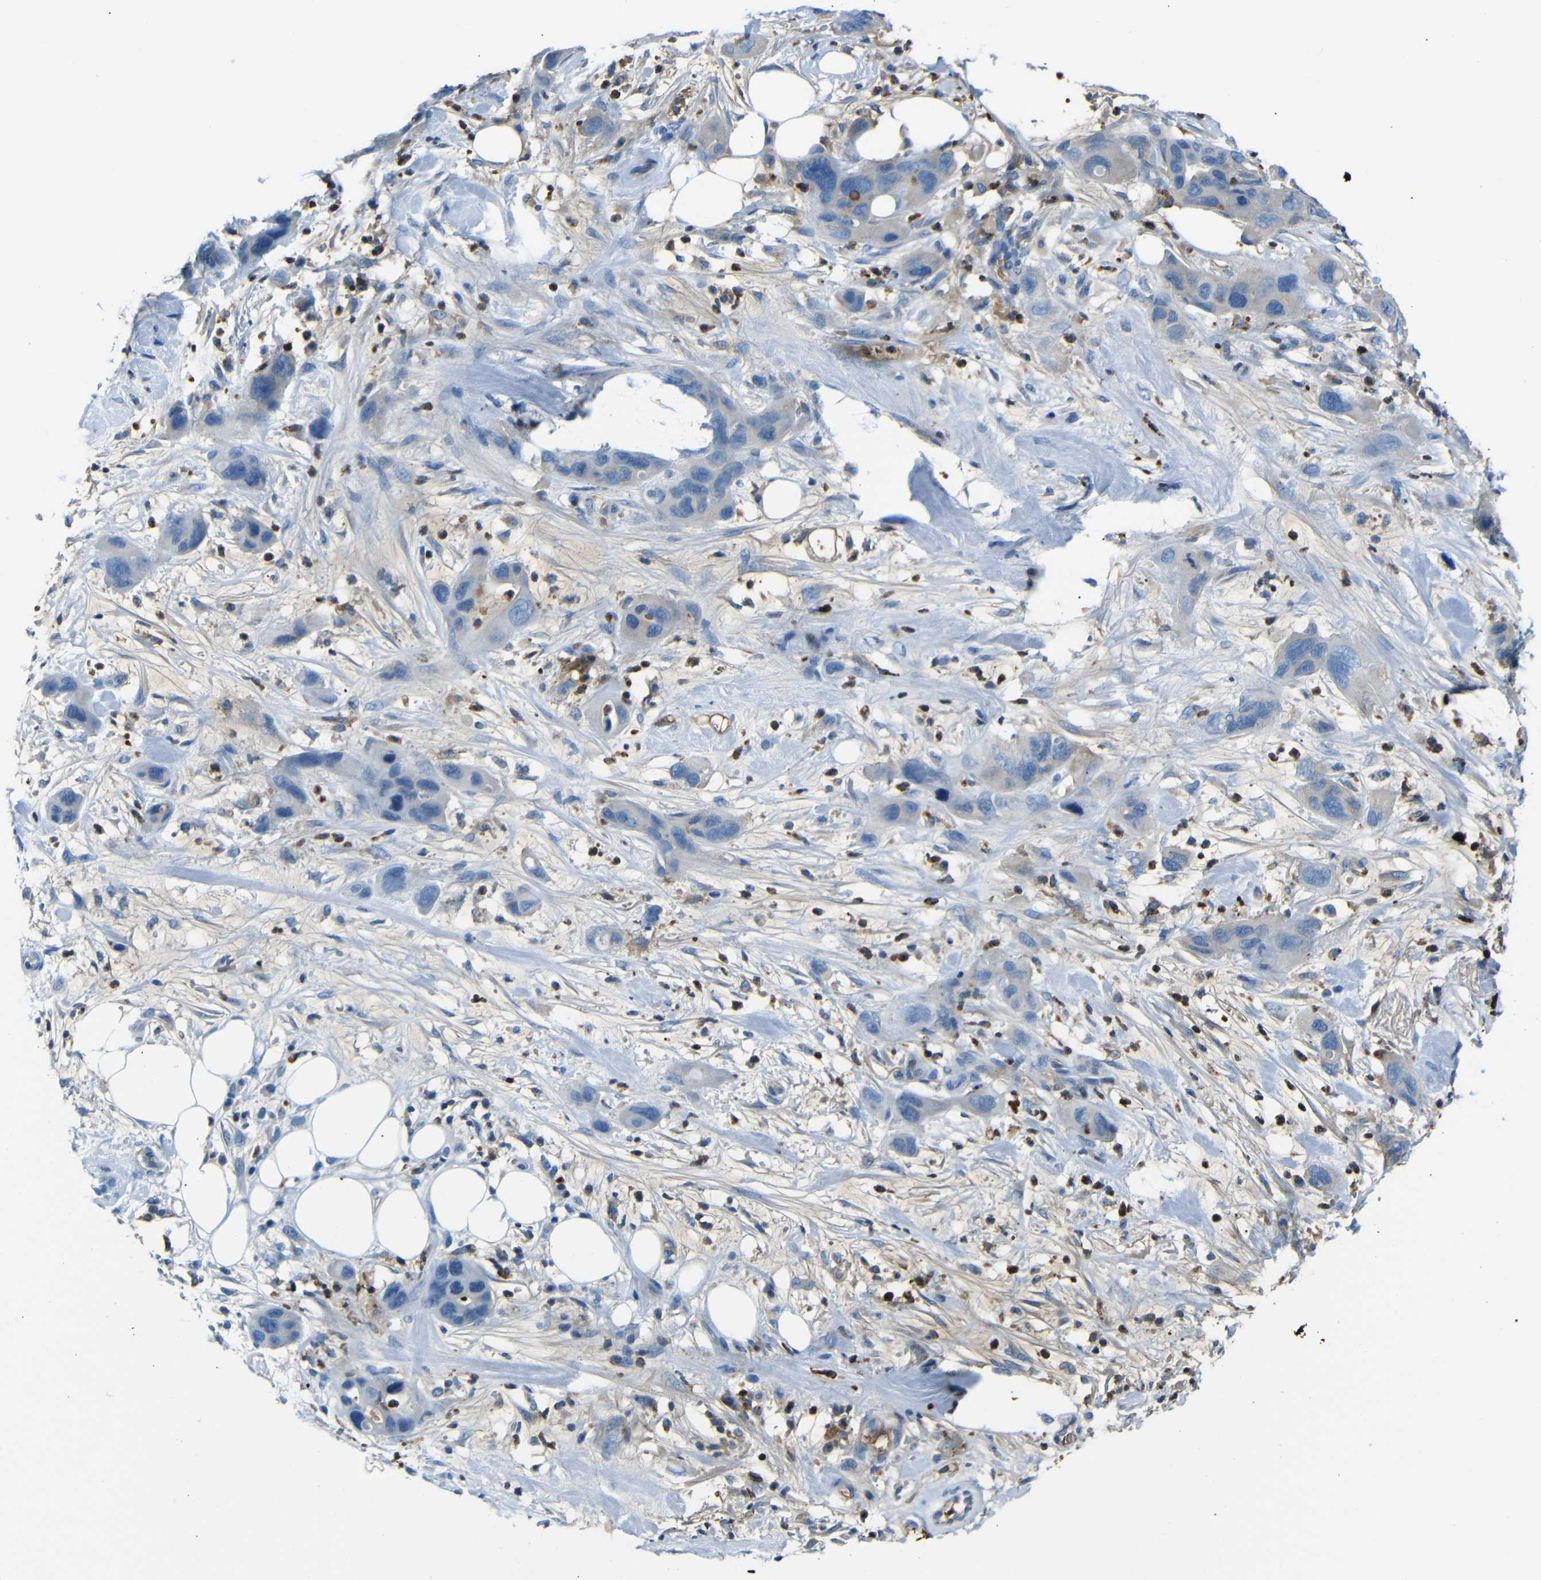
{"staining": {"intensity": "negative", "quantity": "none", "location": "none"}, "tissue": "pancreatic cancer", "cell_type": "Tumor cells", "image_type": "cancer", "snomed": [{"axis": "morphology", "description": "Adenocarcinoma, NOS"}, {"axis": "topography", "description": "Pancreas"}], "caption": "An immunohistochemistry (IHC) image of pancreatic adenocarcinoma is shown. There is no staining in tumor cells of pancreatic adenocarcinoma. Nuclei are stained in blue.", "gene": "SERPINA1", "patient": {"sex": "female", "age": 71}}